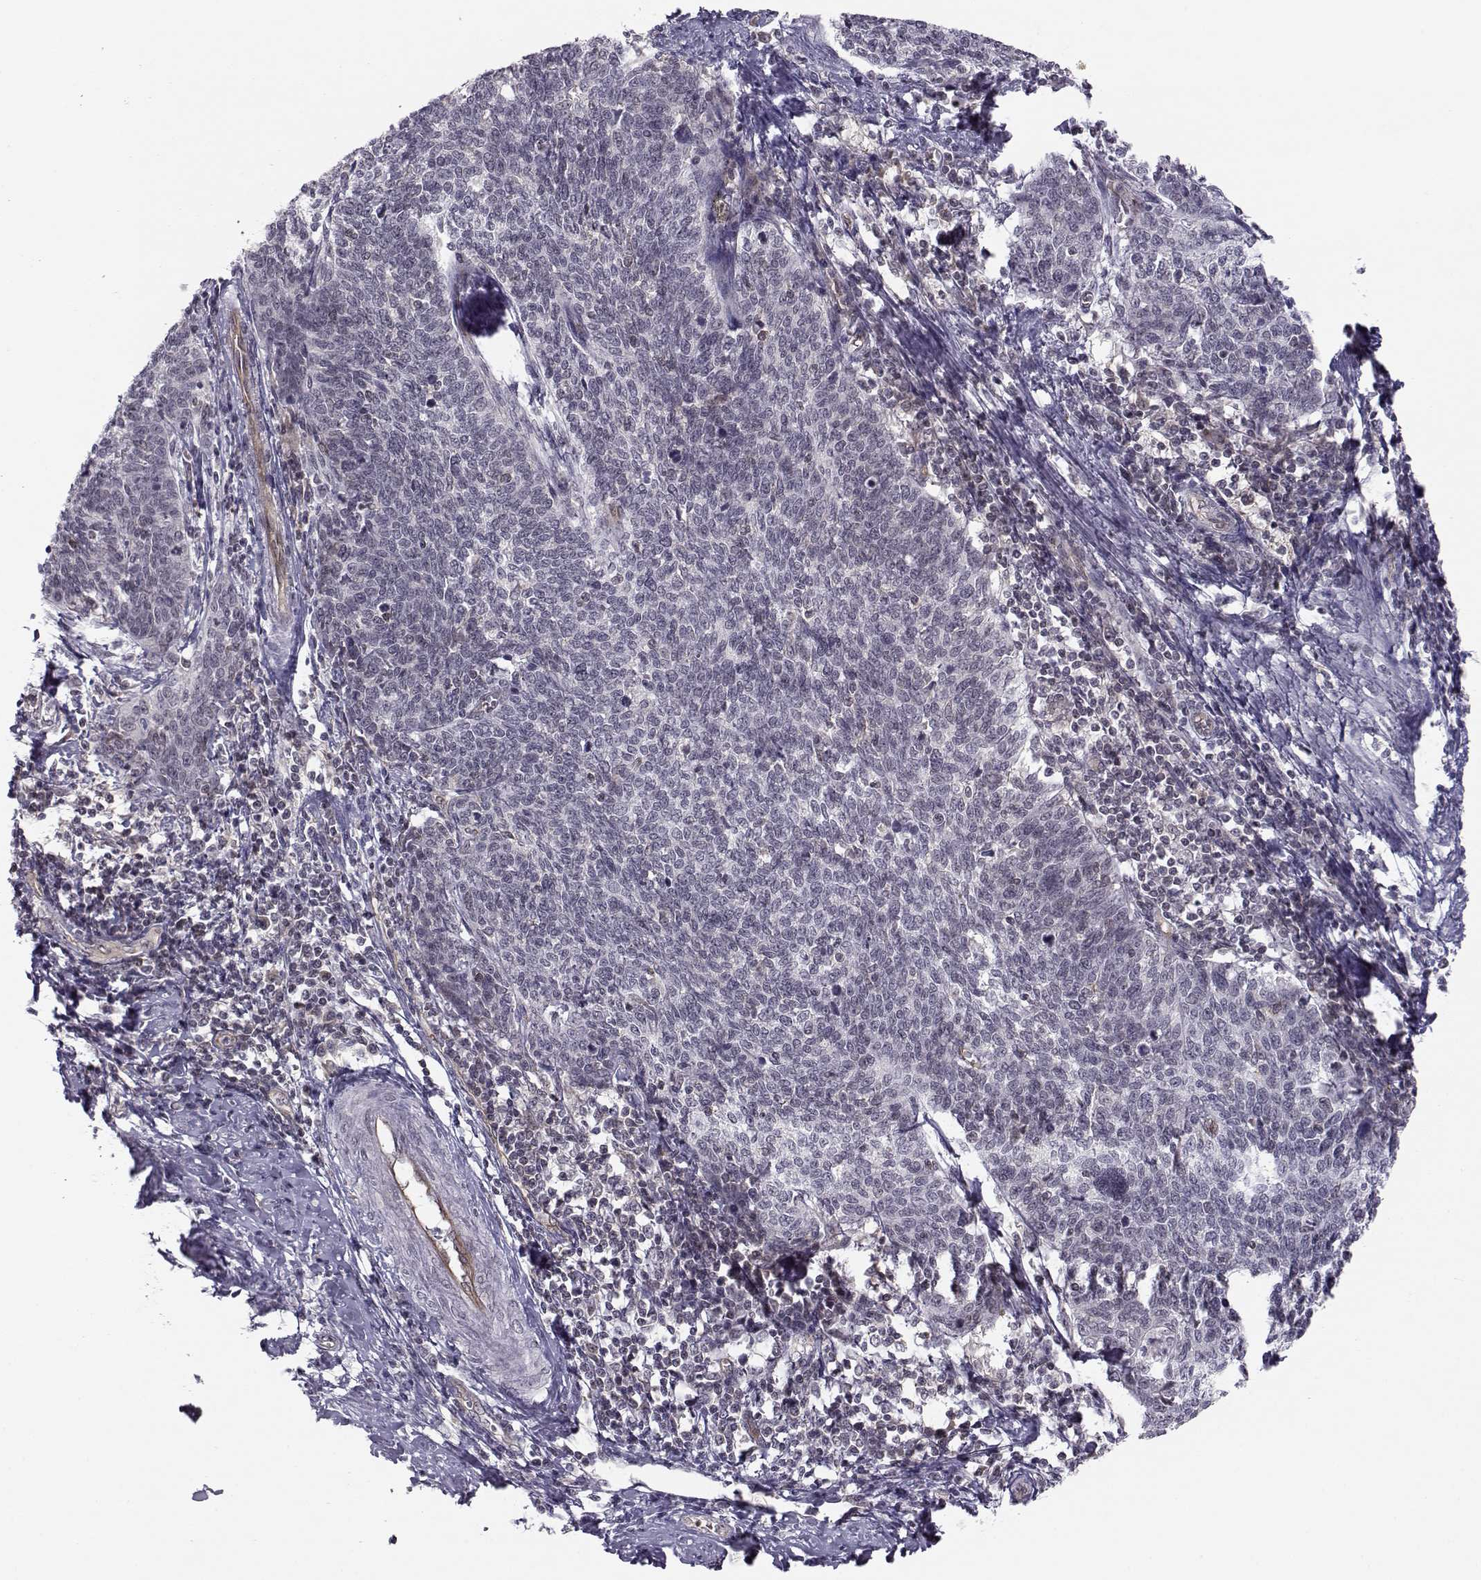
{"staining": {"intensity": "negative", "quantity": "none", "location": "none"}, "tissue": "cervical cancer", "cell_type": "Tumor cells", "image_type": "cancer", "snomed": [{"axis": "morphology", "description": "Squamous cell carcinoma, NOS"}, {"axis": "topography", "description": "Cervix"}], "caption": "High power microscopy photomicrograph of an immunohistochemistry photomicrograph of cervical cancer (squamous cell carcinoma), revealing no significant expression in tumor cells. Brightfield microscopy of IHC stained with DAB (brown) and hematoxylin (blue), captured at high magnification.", "gene": "KIF13B", "patient": {"sex": "female", "age": 39}}